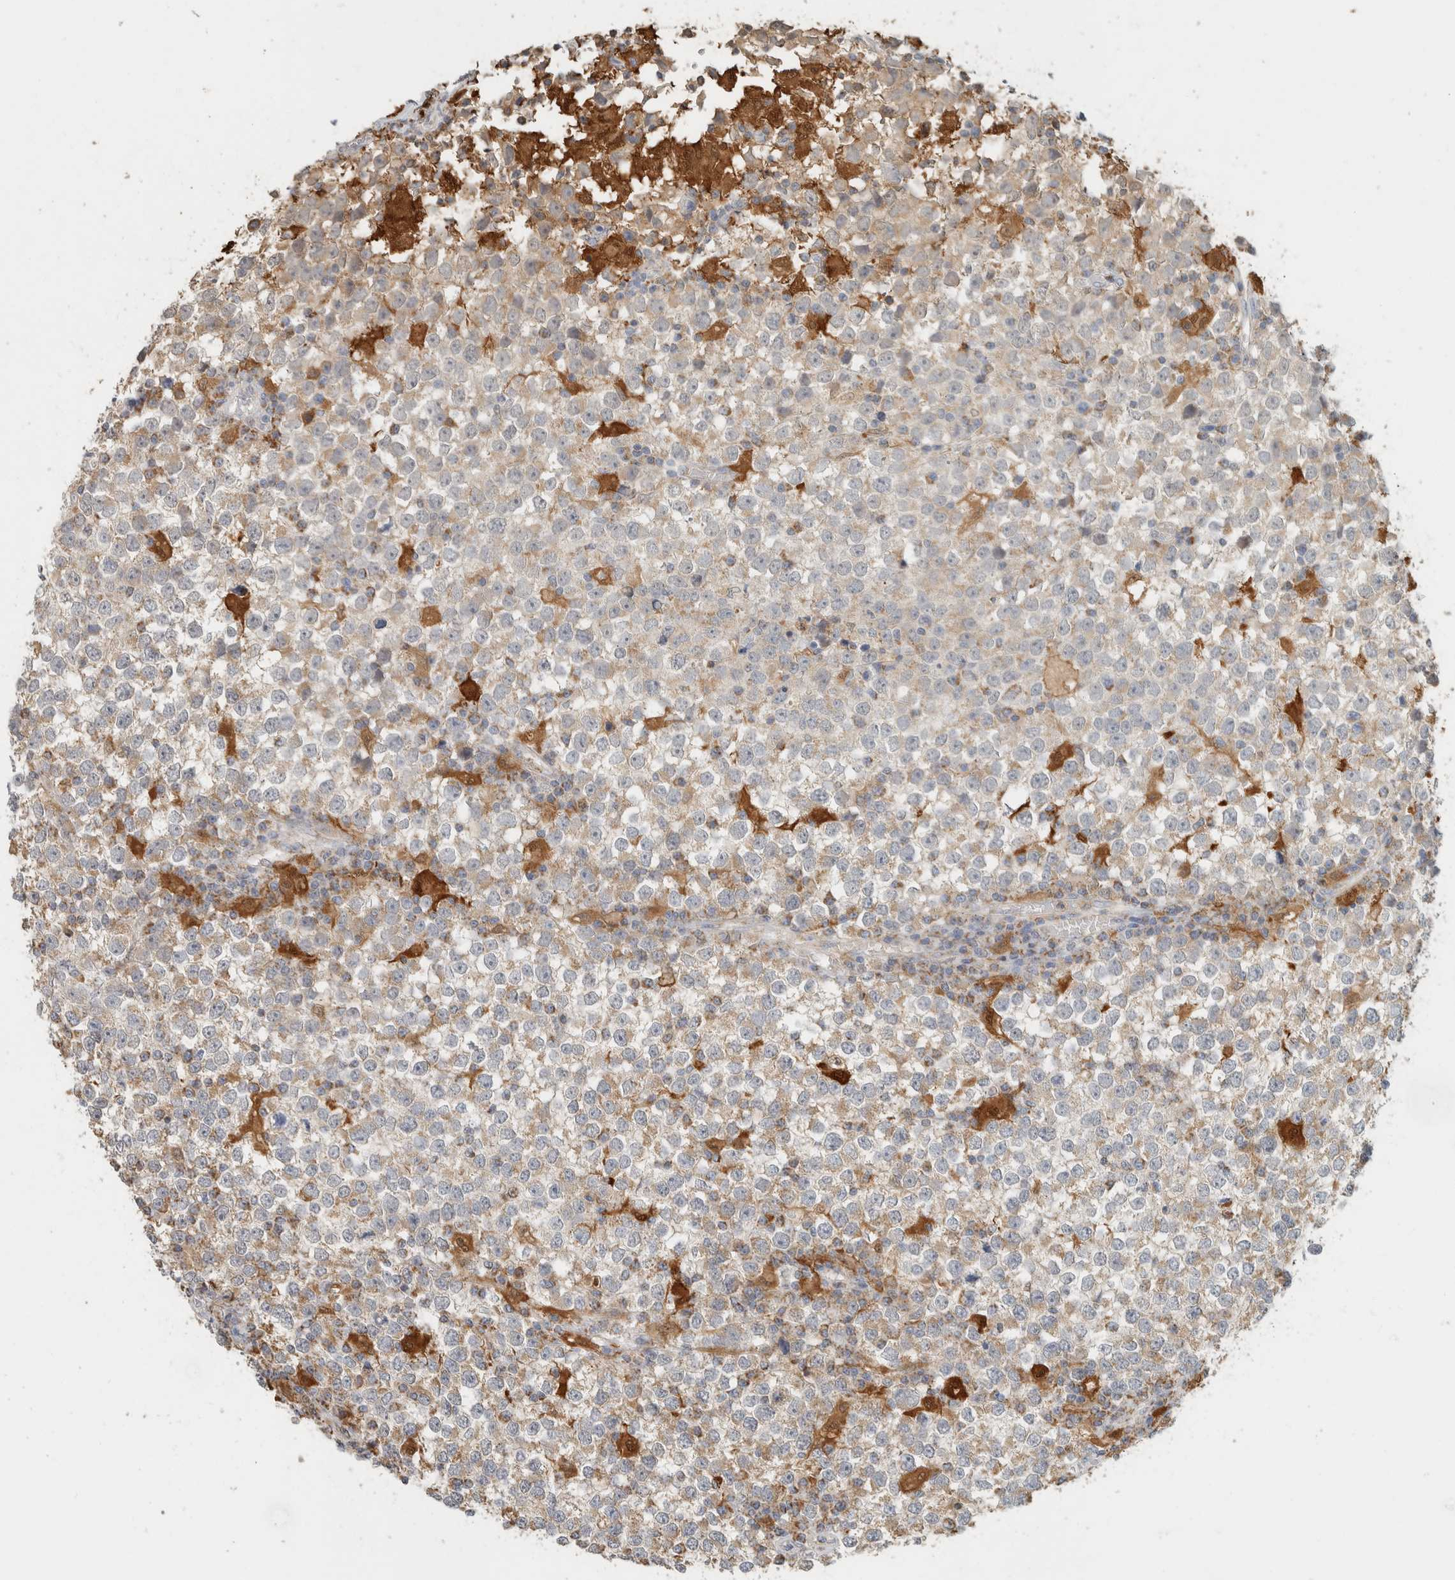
{"staining": {"intensity": "weak", "quantity": "25%-75%", "location": "cytoplasmic/membranous"}, "tissue": "testis cancer", "cell_type": "Tumor cells", "image_type": "cancer", "snomed": [{"axis": "morphology", "description": "Seminoma, NOS"}, {"axis": "topography", "description": "Testis"}], "caption": "Immunohistochemistry photomicrograph of human seminoma (testis) stained for a protein (brown), which displays low levels of weak cytoplasmic/membranous expression in approximately 25%-75% of tumor cells.", "gene": "CAPG", "patient": {"sex": "male", "age": 65}}